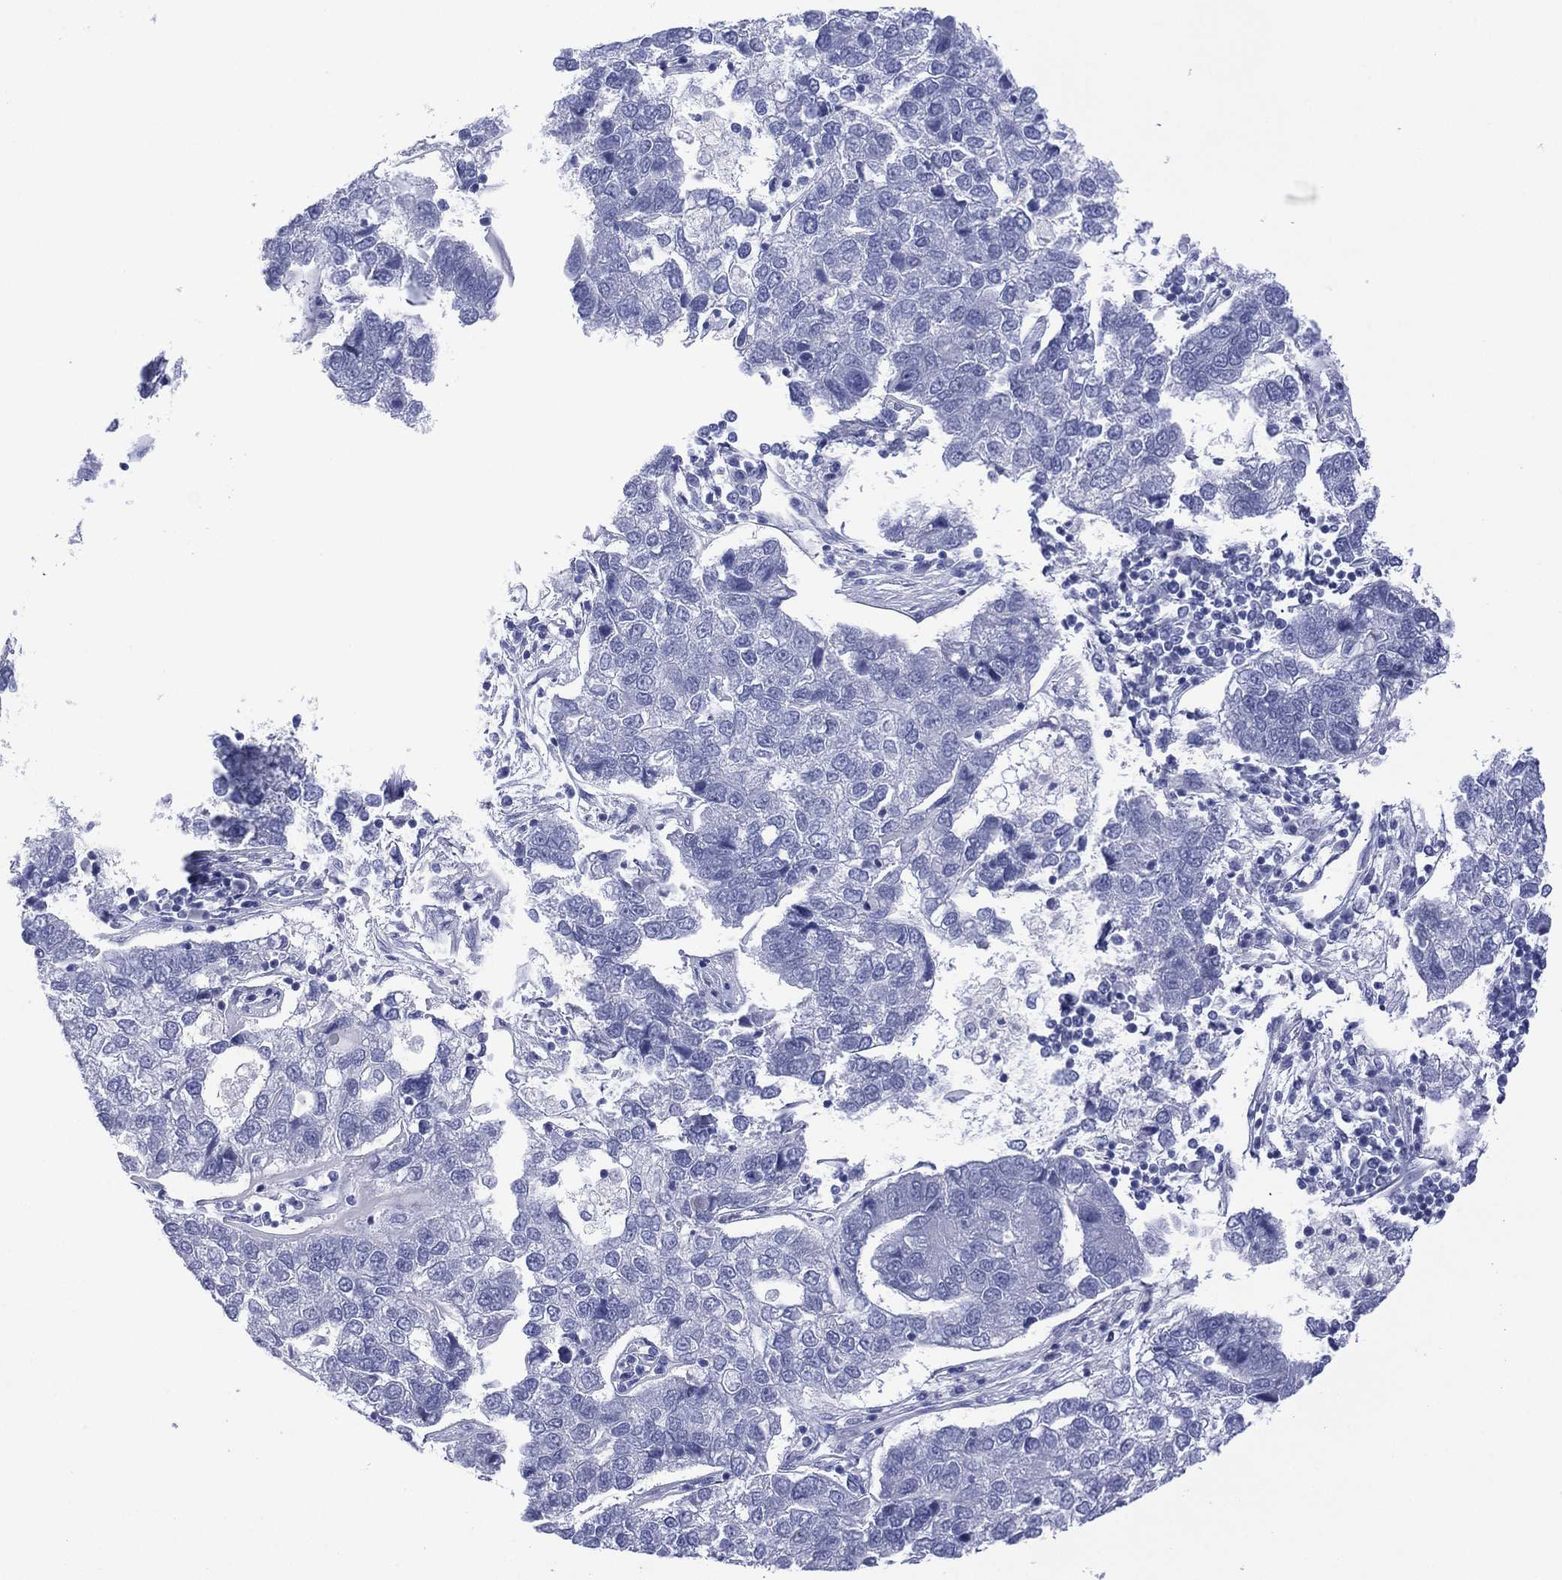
{"staining": {"intensity": "negative", "quantity": "none", "location": "none"}, "tissue": "pancreatic cancer", "cell_type": "Tumor cells", "image_type": "cancer", "snomed": [{"axis": "morphology", "description": "Adenocarcinoma, NOS"}, {"axis": "topography", "description": "Pancreas"}], "caption": "Immunohistochemical staining of pancreatic cancer (adenocarcinoma) shows no significant staining in tumor cells.", "gene": "DSG1", "patient": {"sex": "female", "age": 61}}